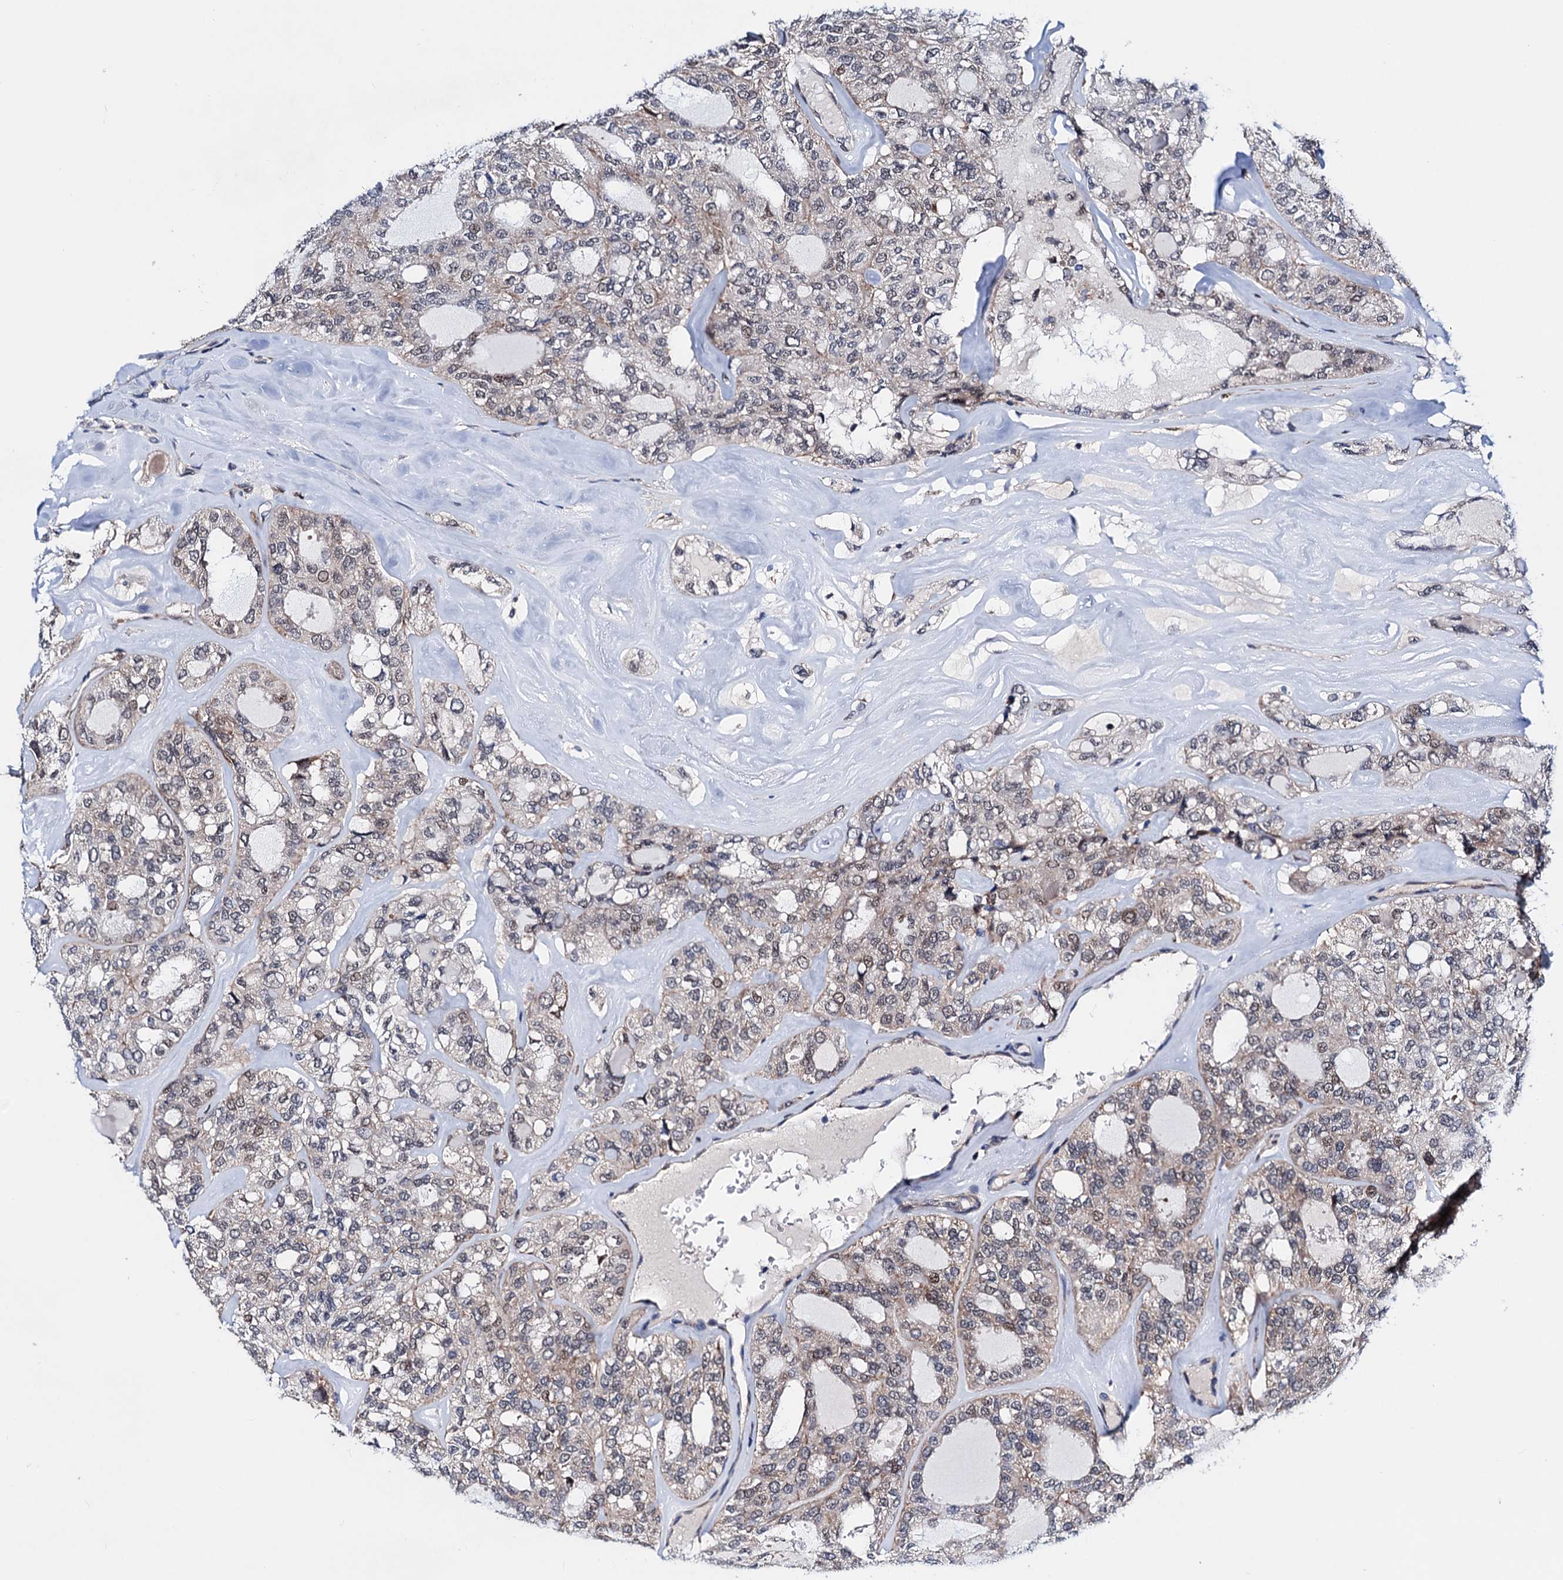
{"staining": {"intensity": "weak", "quantity": "25%-75%", "location": "nuclear"}, "tissue": "thyroid cancer", "cell_type": "Tumor cells", "image_type": "cancer", "snomed": [{"axis": "morphology", "description": "Follicular adenoma carcinoma, NOS"}, {"axis": "topography", "description": "Thyroid gland"}], "caption": "Protein staining reveals weak nuclear positivity in approximately 25%-75% of tumor cells in thyroid follicular adenoma carcinoma.", "gene": "COA4", "patient": {"sex": "male", "age": 75}}